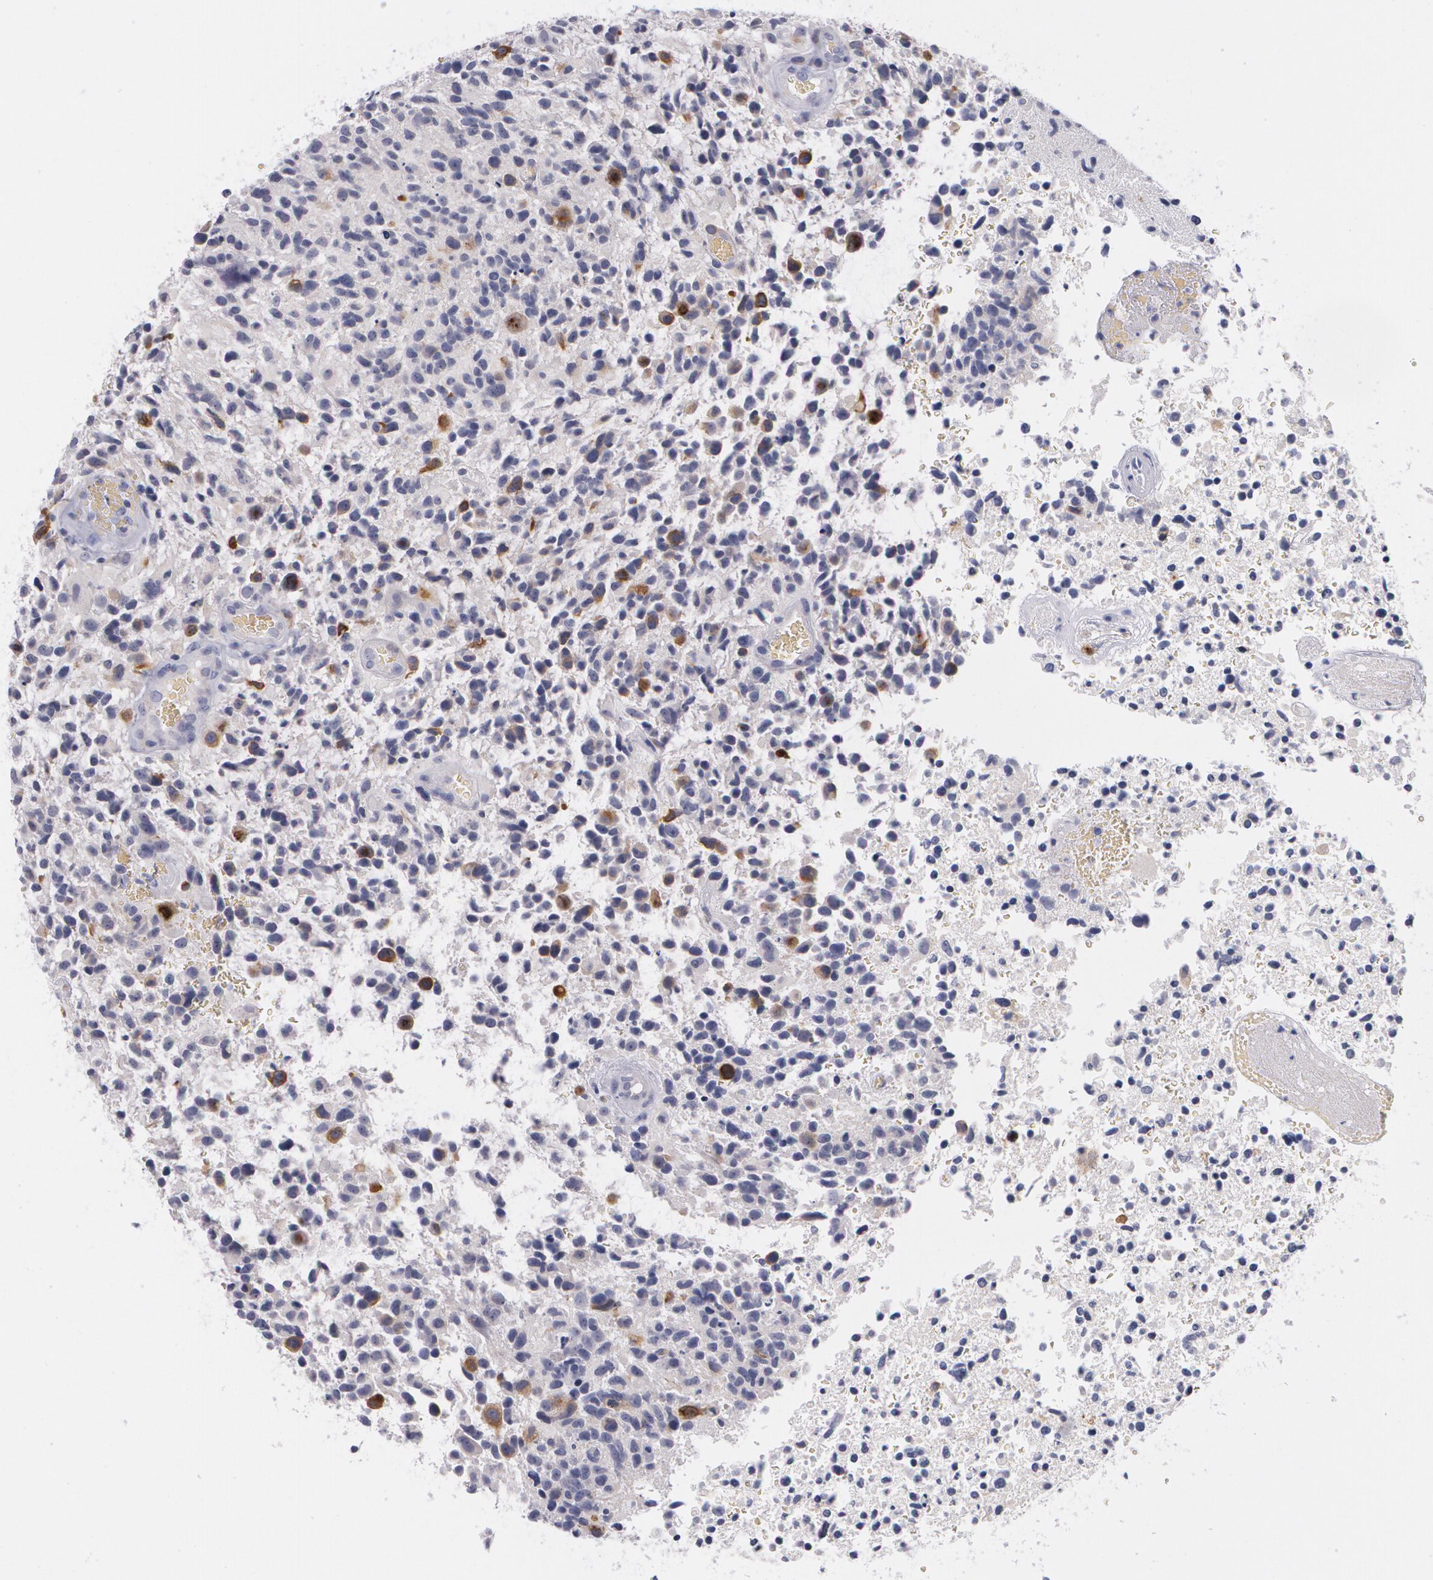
{"staining": {"intensity": "strong", "quantity": "<25%", "location": "cytoplasmic/membranous"}, "tissue": "glioma", "cell_type": "Tumor cells", "image_type": "cancer", "snomed": [{"axis": "morphology", "description": "Glioma, malignant, High grade"}, {"axis": "topography", "description": "Brain"}], "caption": "Protein staining of glioma tissue shows strong cytoplasmic/membranous expression in approximately <25% of tumor cells.", "gene": "HMMR", "patient": {"sex": "male", "age": 72}}